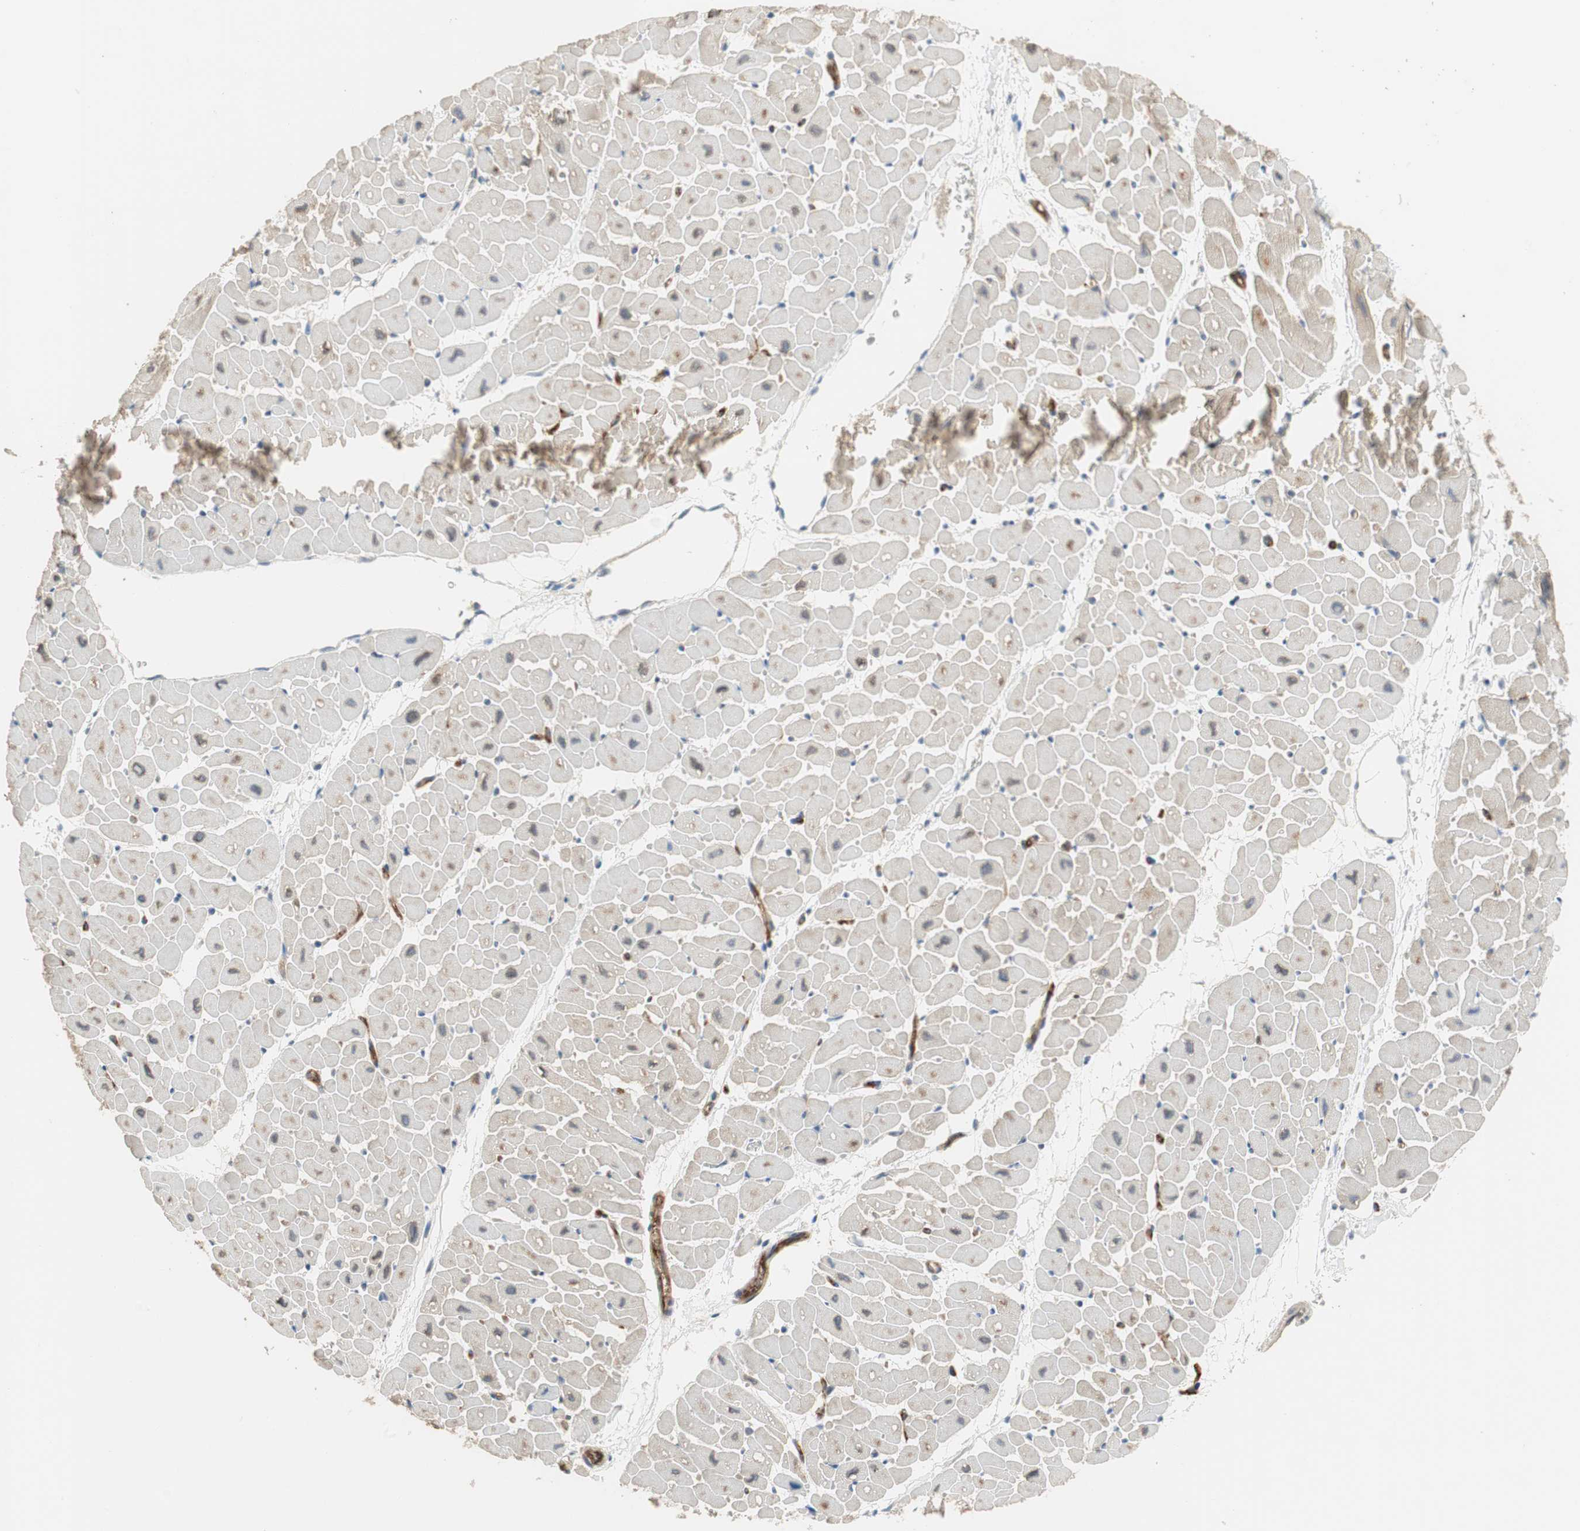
{"staining": {"intensity": "negative", "quantity": "none", "location": "none"}, "tissue": "heart muscle", "cell_type": "Cardiomyocytes", "image_type": "normal", "snomed": [{"axis": "morphology", "description": "Normal tissue, NOS"}, {"axis": "topography", "description": "Heart"}], "caption": "Immunohistochemical staining of unremarkable human heart muscle shows no significant positivity in cardiomyocytes. The staining was performed using DAB (3,3'-diaminobenzidine) to visualize the protein expression in brown, while the nuclei were stained in blue with hematoxylin (Magnification: 20x).", "gene": "ALPL", "patient": {"sex": "male", "age": 45}}